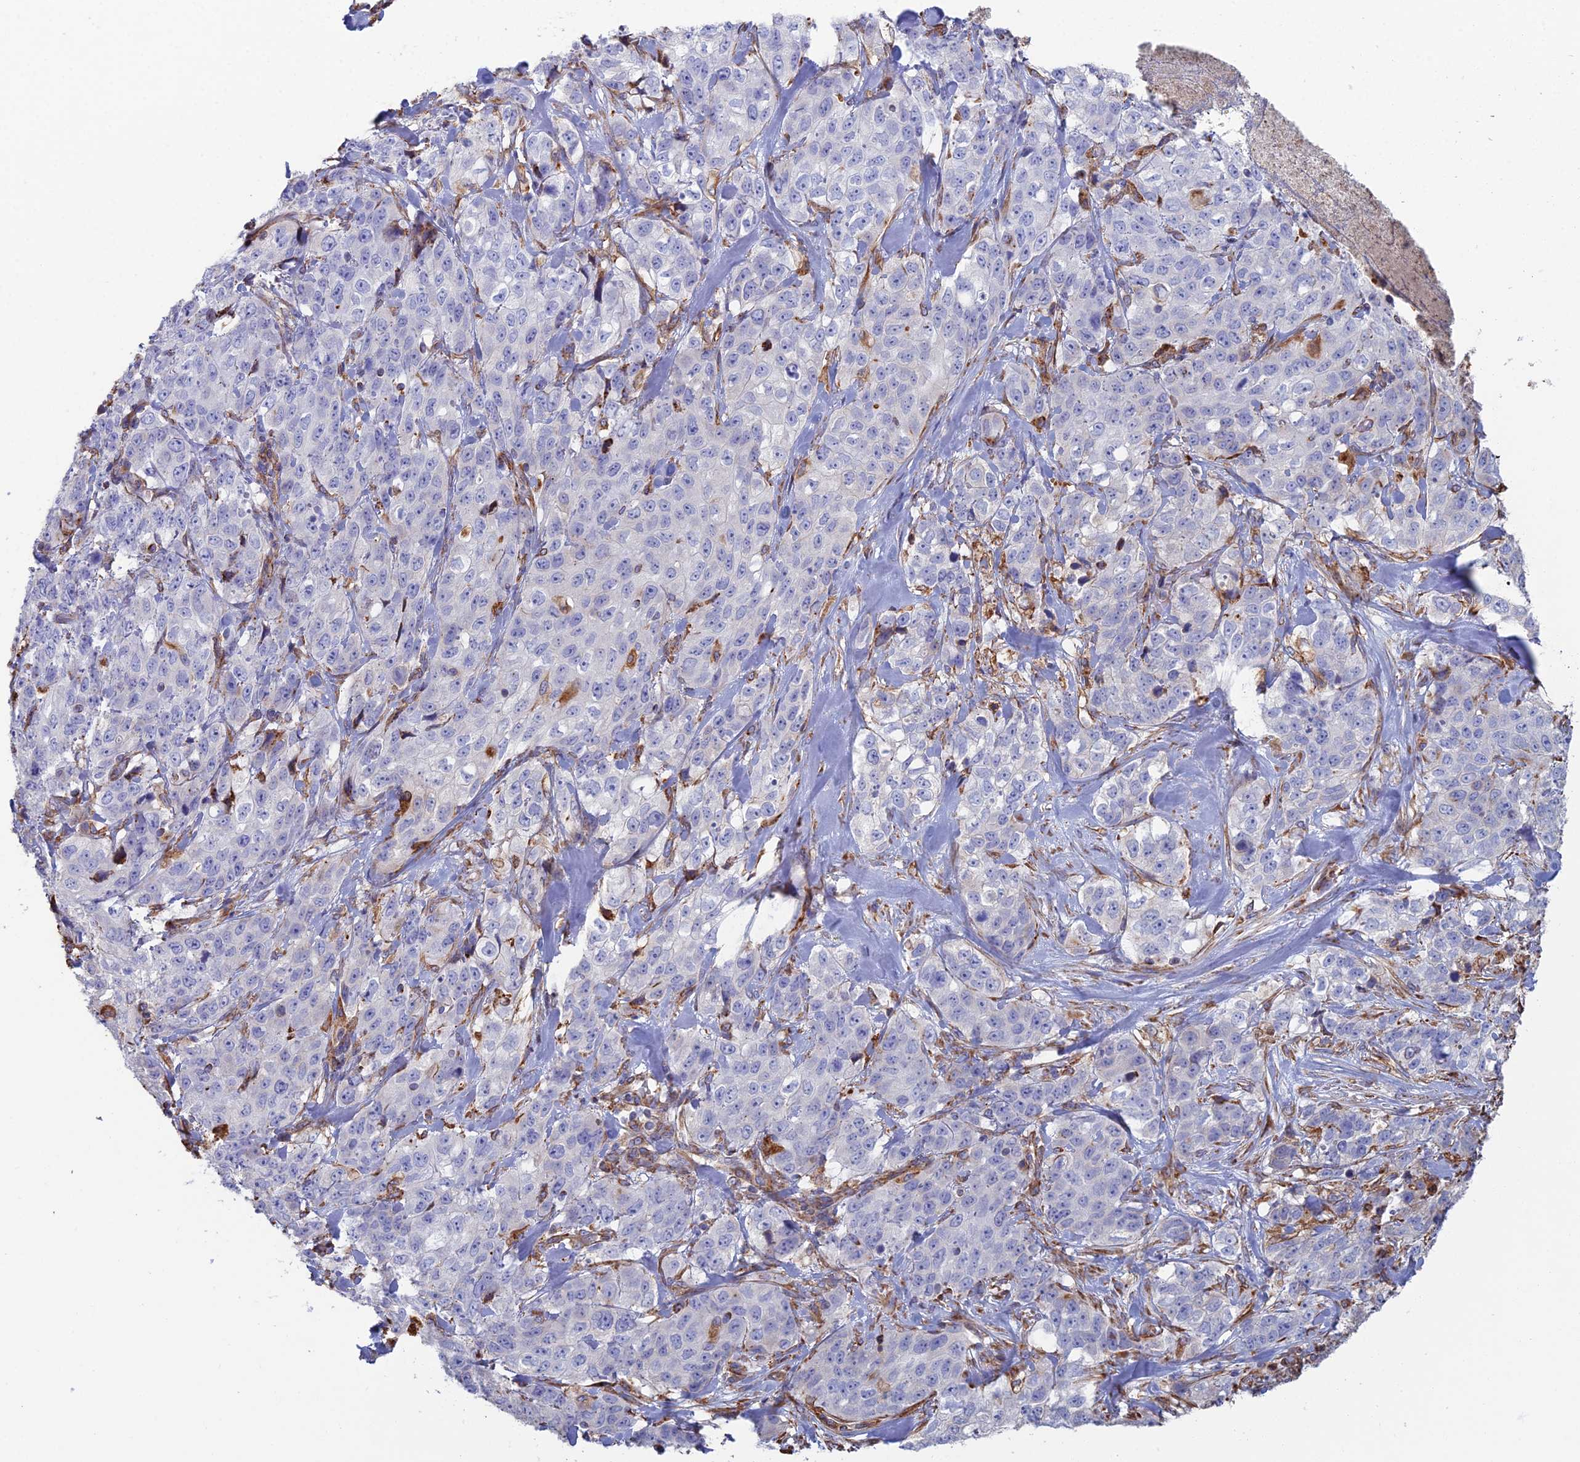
{"staining": {"intensity": "negative", "quantity": "none", "location": "none"}, "tissue": "stomach cancer", "cell_type": "Tumor cells", "image_type": "cancer", "snomed": [{"axis": "morphology", "description": "Adenocarcinoma, NOS"}, {"axis": "topography", "description": "Stomach"}], "caption": "High power microscopy image of an IHC histopathology image of stomach adenocarcinoma, revealing no significant expression in tumor cells.", "gene": "CLVS2", "patient": {"sex": "male", "age": 48}}